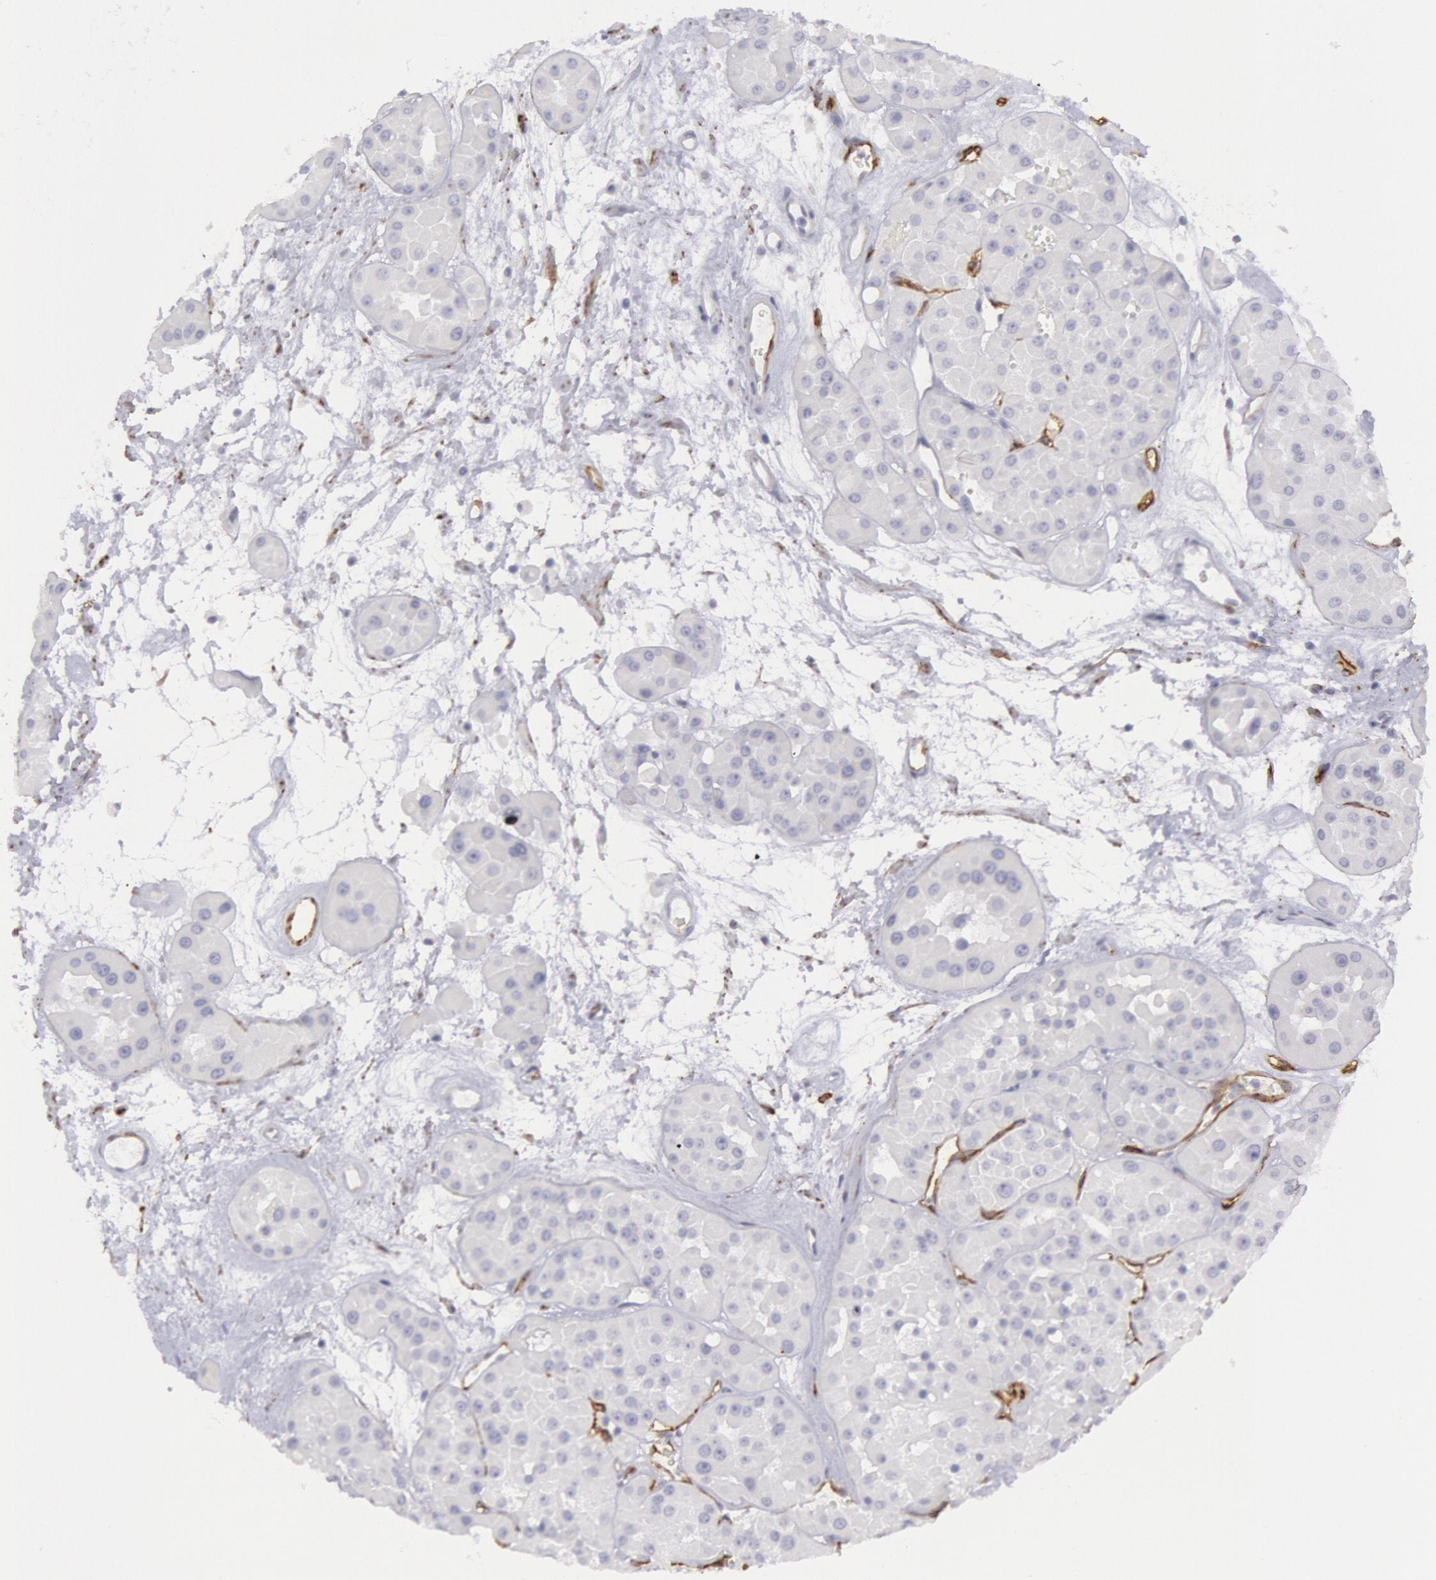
{"staining": {"intensity": "negative", "quantity": "none", "location": "none"}, "tissue": "renal cancer", "cell_type": "Tumor cells", "image_type": "cancer", "snomed": [{"axis": "morphology", "description": "Adenocarcinoma, uncertain malignant potential"}, {"axis": "topography", "description": "Kidney"}], "caption": "IHC image of neoplastic tissue: renal cancer (adenocarcinoma,  uncertain malignant potential) stained with DAB (3,3'-diaminobenzidine) displays no significant protein staining in tumor cells.", "gene": "CDH13", "patient": {"sex": "male", "age": 63}}